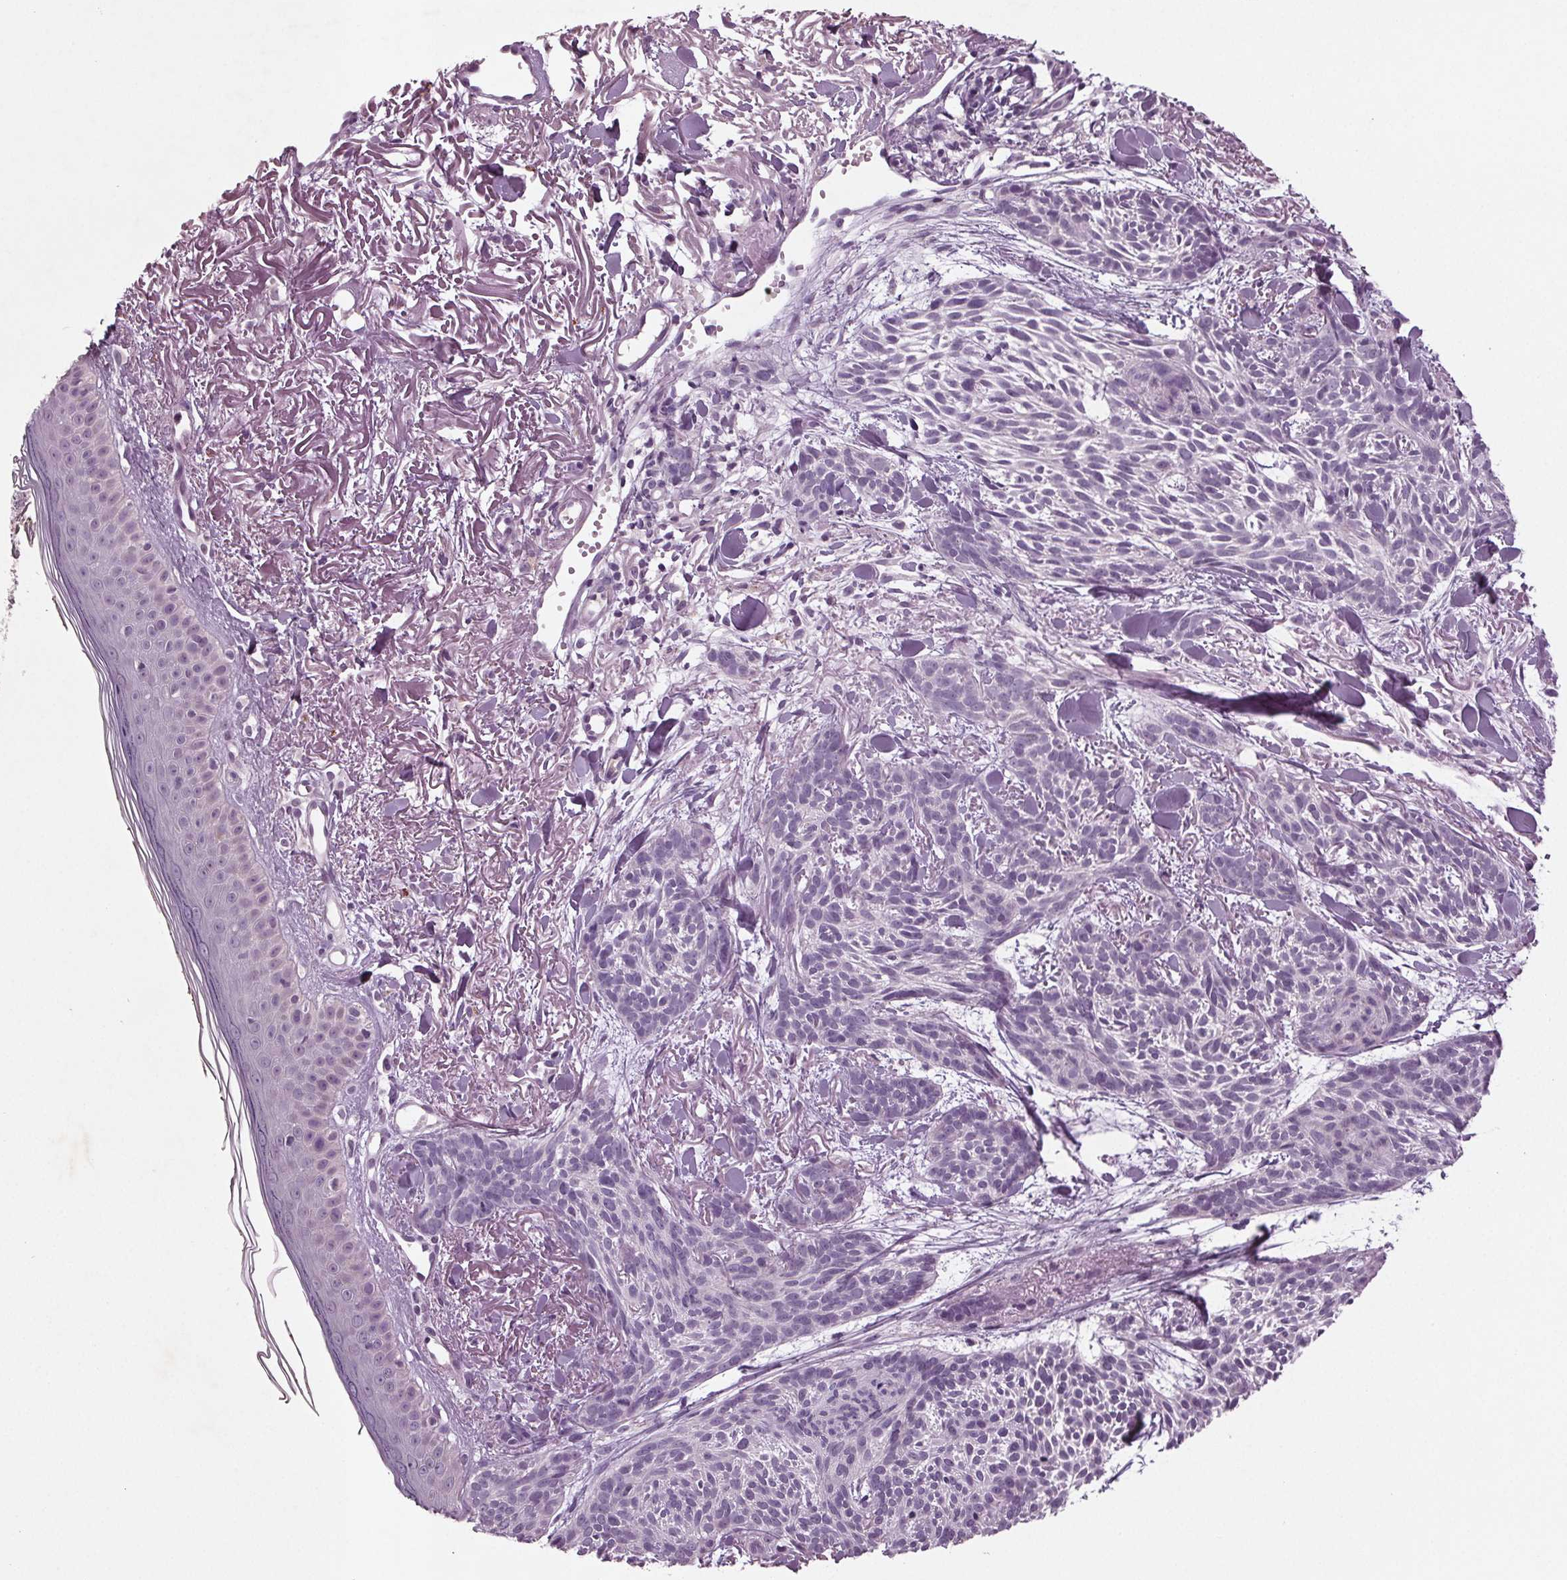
{"staining": {"intensity": "negative", "quantity": "none", "location": "none"}, "tissue": "skin cancer", "cell_type": "Tumor cells", "image_type": "cancer", "snomed": [{"axis": "morphology", "description": "Basal cell carcinoma"}, {"axis": "topography", "description": "Skin"}], "caption": "Immunohistochemistry image of human skin basal cell carcinoma stained for a protein (brown), which shows no staining in tumor cells.", "gene": "BHLHE22", "patient": {"sex": "female", "age": 78}}